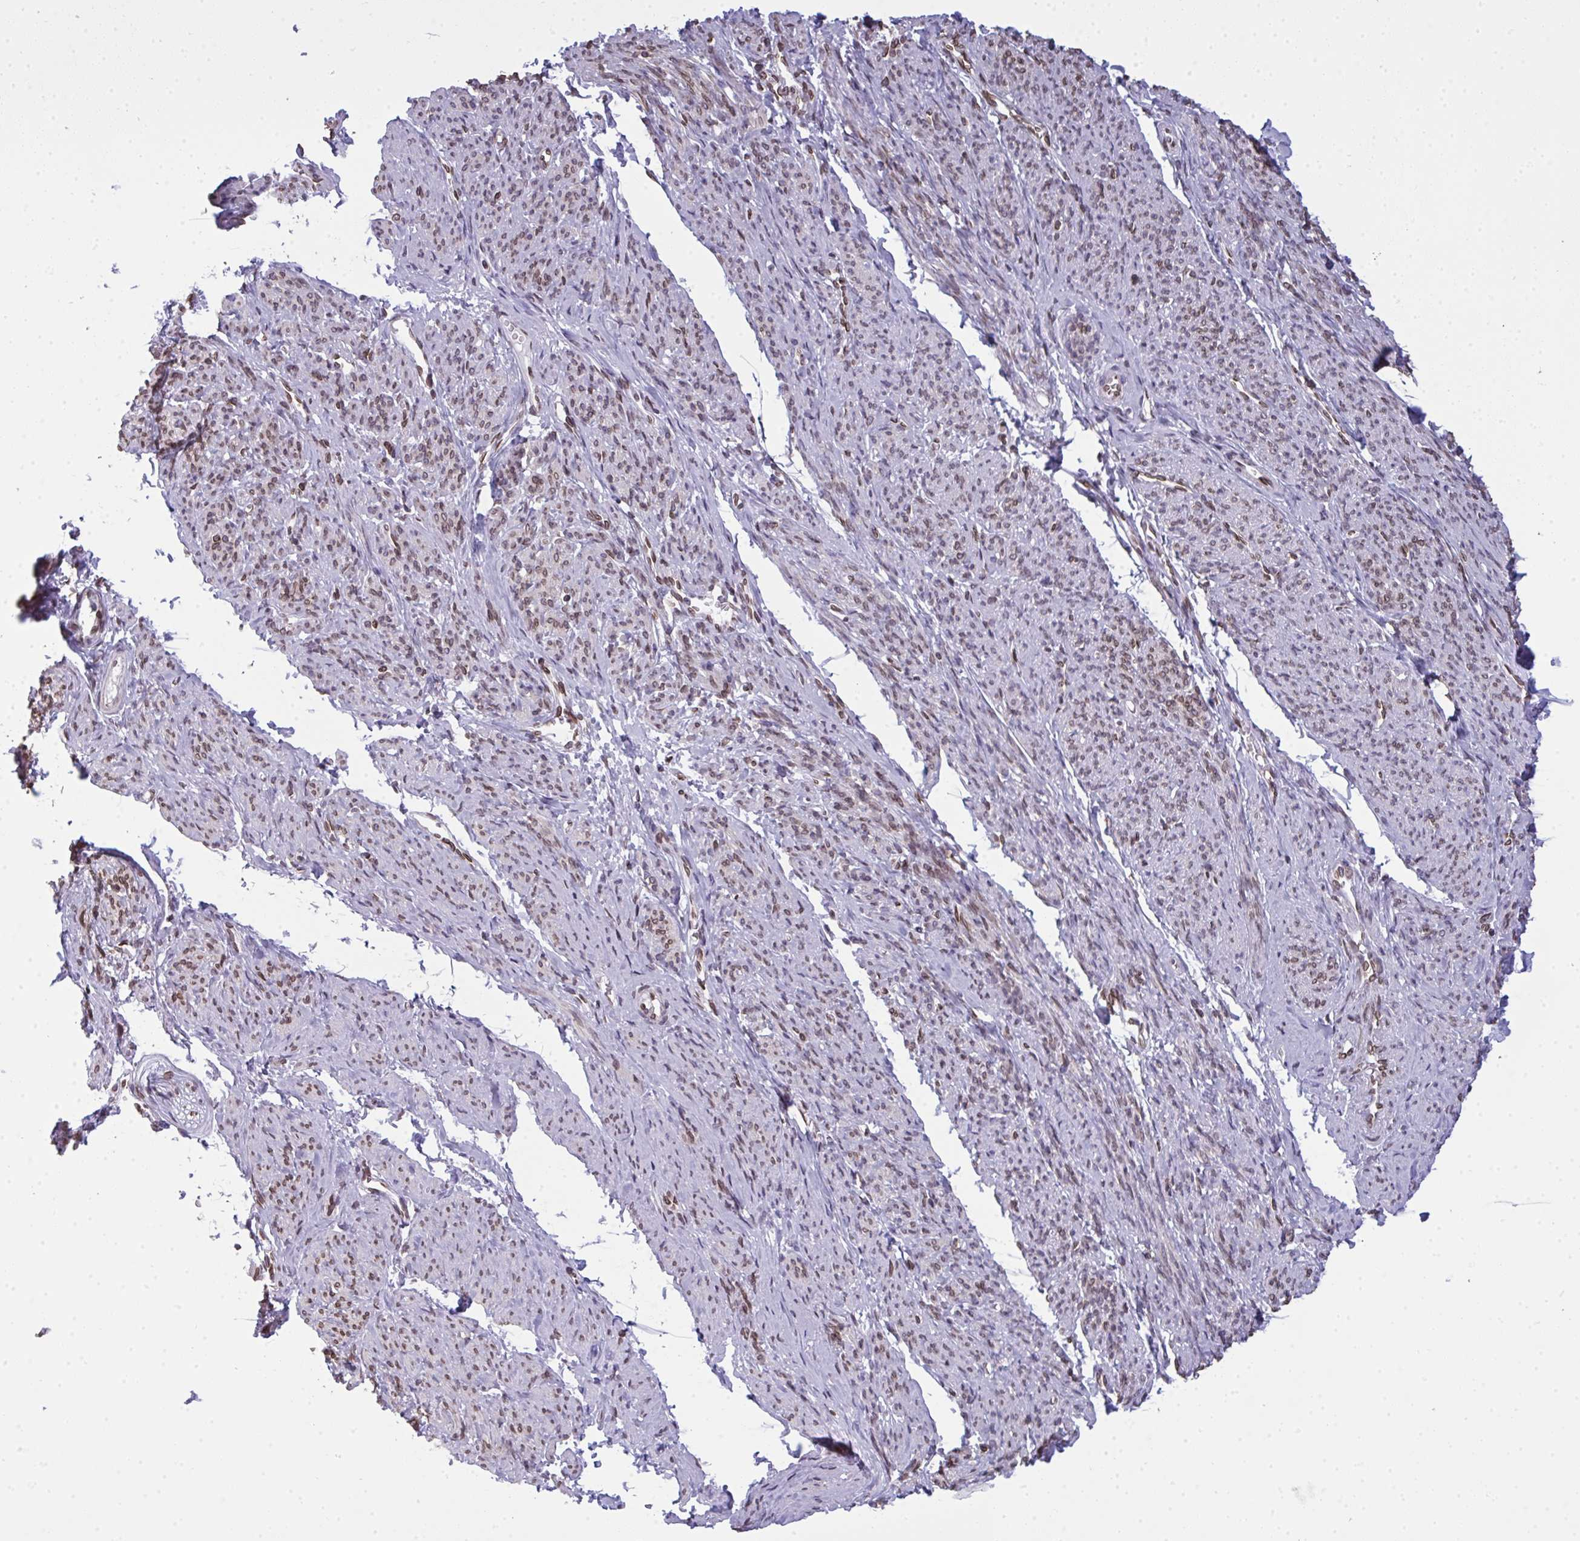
{"staining": {"intensity": "weak", "quantity": "25%-75%", "location": "cytoplasmic/membranous,nuclear"}, "tissue": "smooth muscle", "cell_type": "Smooth muscle cells", "image_type": "normal", "snomed": [{"axis": "morphology", "description": "Normal tissue, NOS"}, {"axis": "topography", "description": "Smooth muscle"}], "caption": "The micrograph demonstrates a brown stain indicating the presence of a protein in the cytoplasmic/membranous,nuclear of smooth muscle cells in smooth muscle.", "gene": "LMNB2", "patient": {"sex": "female", "age": 65}}